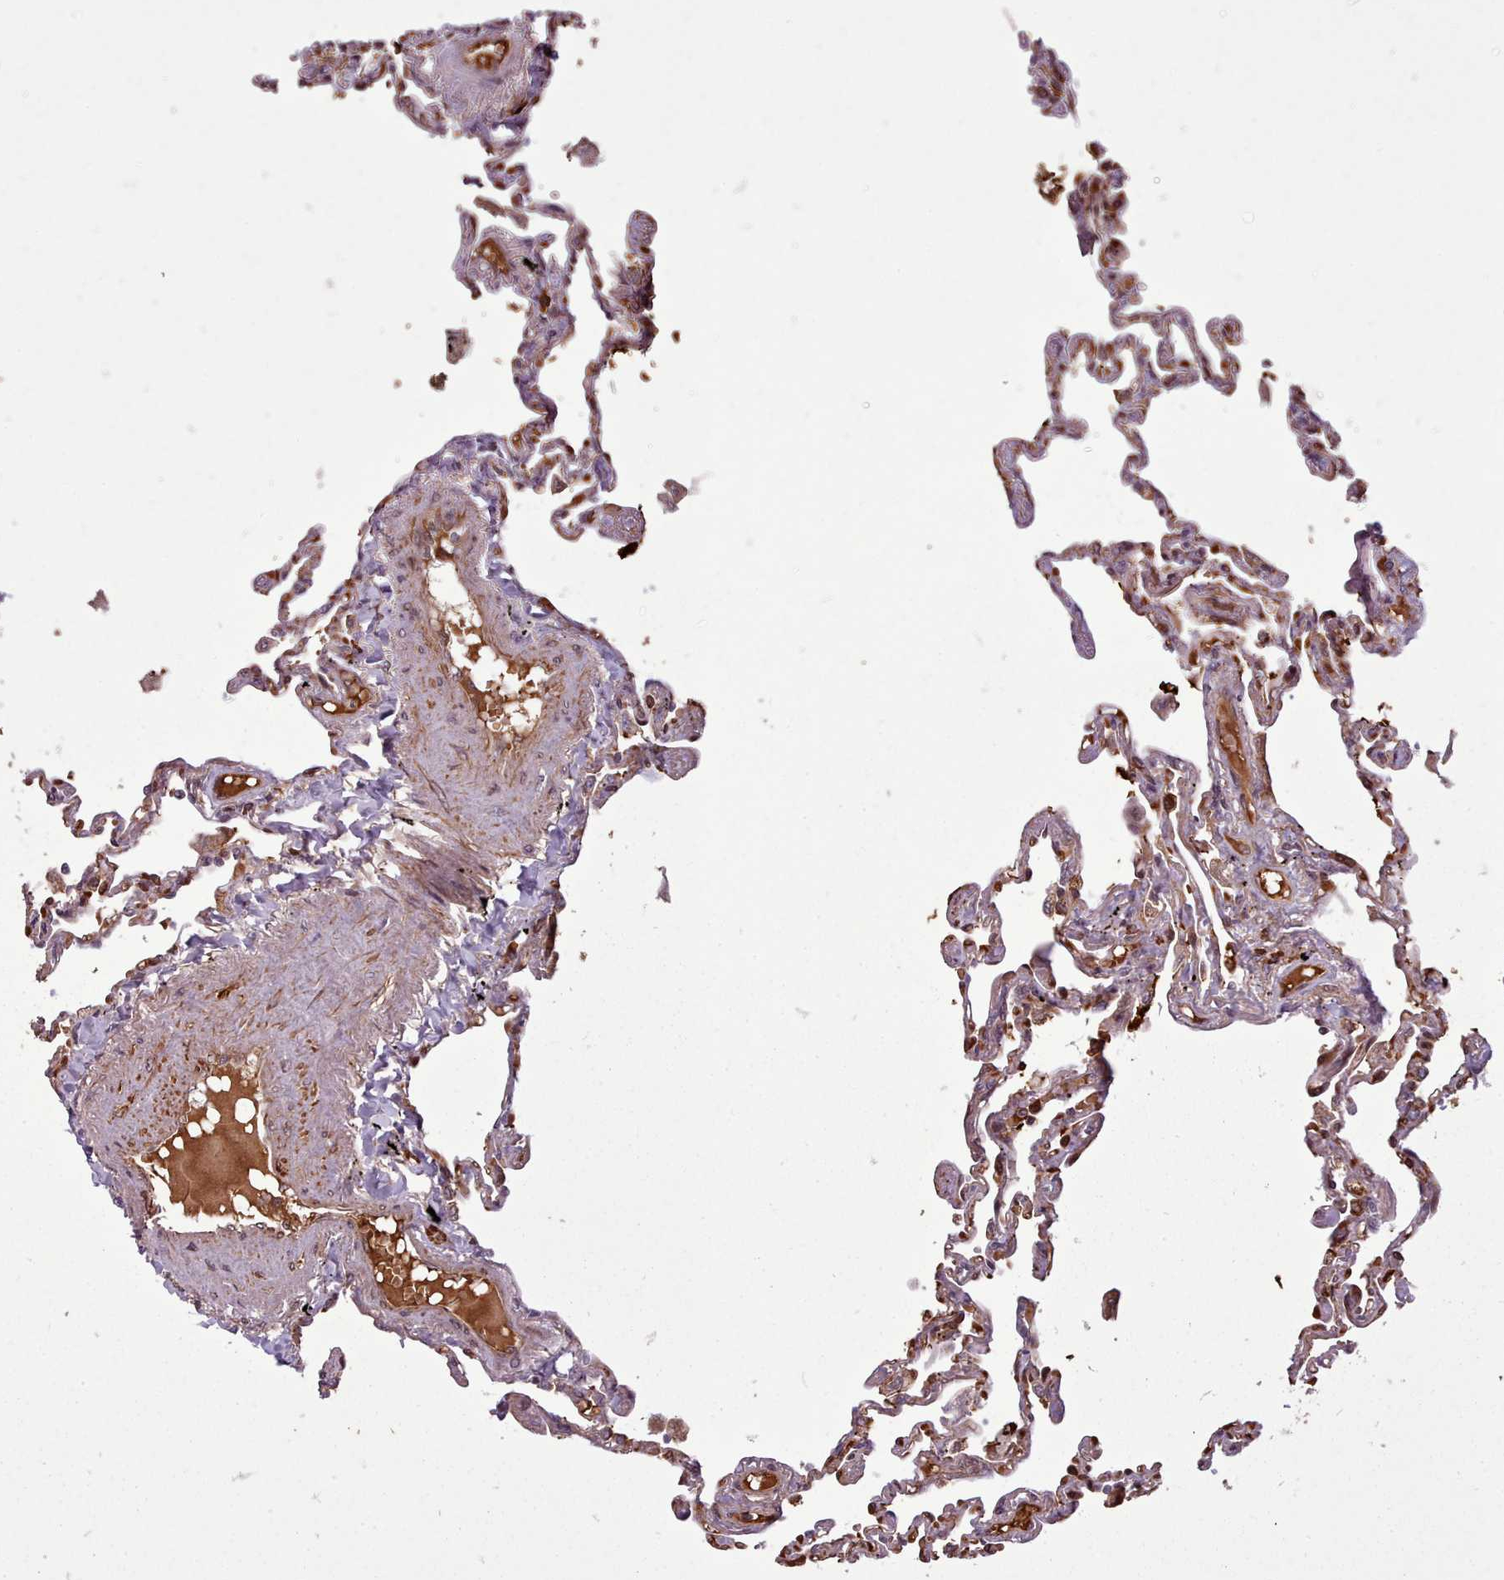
{"staining": {"intensity": "moderate", "quantity": "25%-75%", "location": "cytoplasmic/membranous"}, "tissue": "lung", "cell_type": "Alveolar cells", "image_type": "normal", "snomed": [{"axis": "morphology", "description": "Normal tissue, NOS"}, {"axis": "topography", "description": "Lung"}], "caption": "The histopathology image shows staining of normal lung, revealing moderate cytoplasmic/membranous protein positivity (brown color) within alveolar cells.", "gene": "CABP1", "patient": {"sex": "female", "age": 67}}